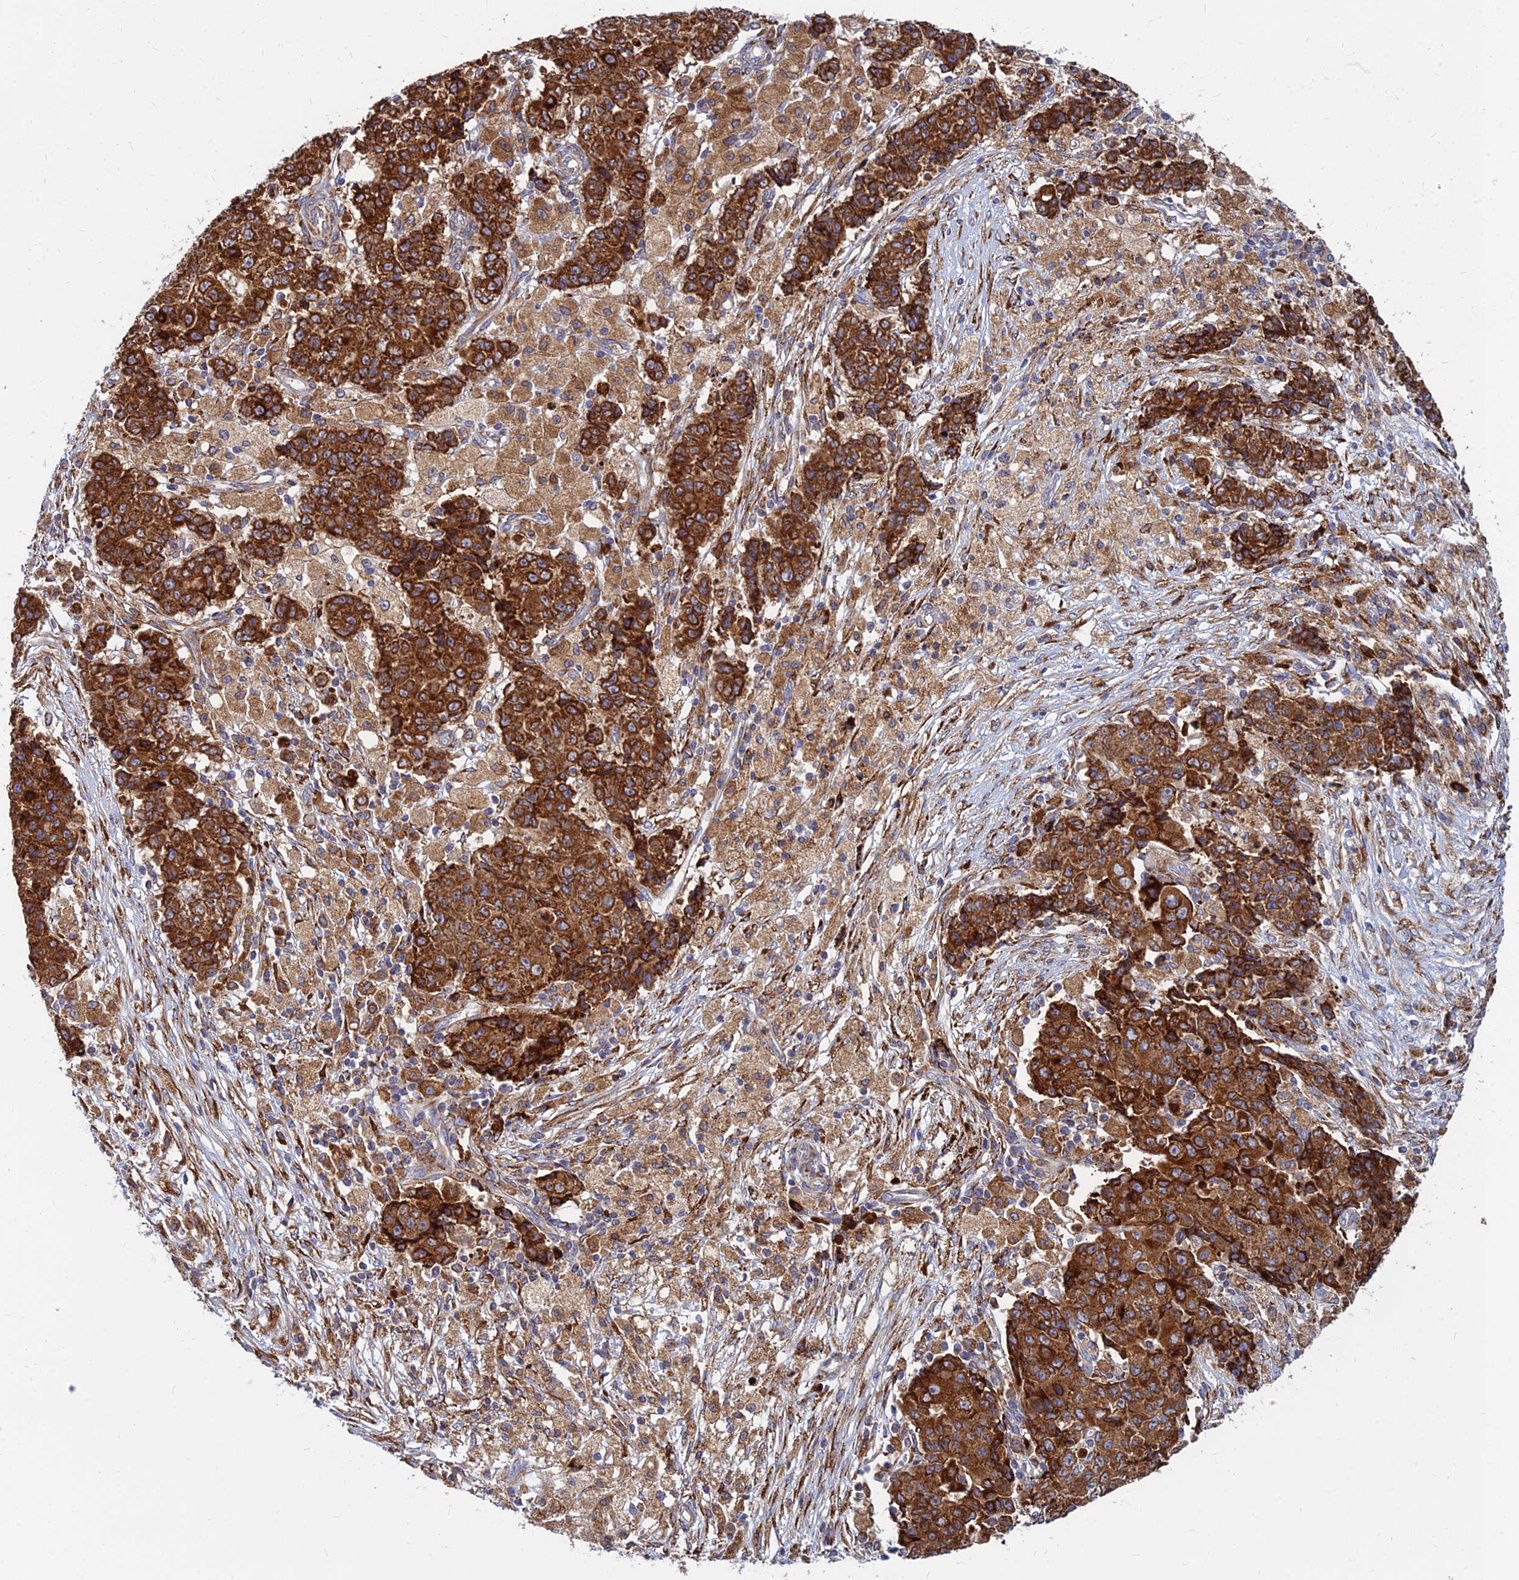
{"staining": {"intensity": "strong", "quantity": ">75%", "location": "cytoplasmic/membranous"}, "tissue": "ovarian cancer", "cell_type": "Tumor cells", "image_type": "cancer", "snomed": [{"axis": "morphology", "description": "Carcinoma, endometroid"}, {"axis": "topography", "description": "Ovary"}], "caption": "Human ovarian cancer stained for a protein (brown) displays strong cytoplasmic/membranous positive staining in about >75% of tumor cells.", "gene": "CCT6B", "patient": {"sex": "female", "age": 42}}